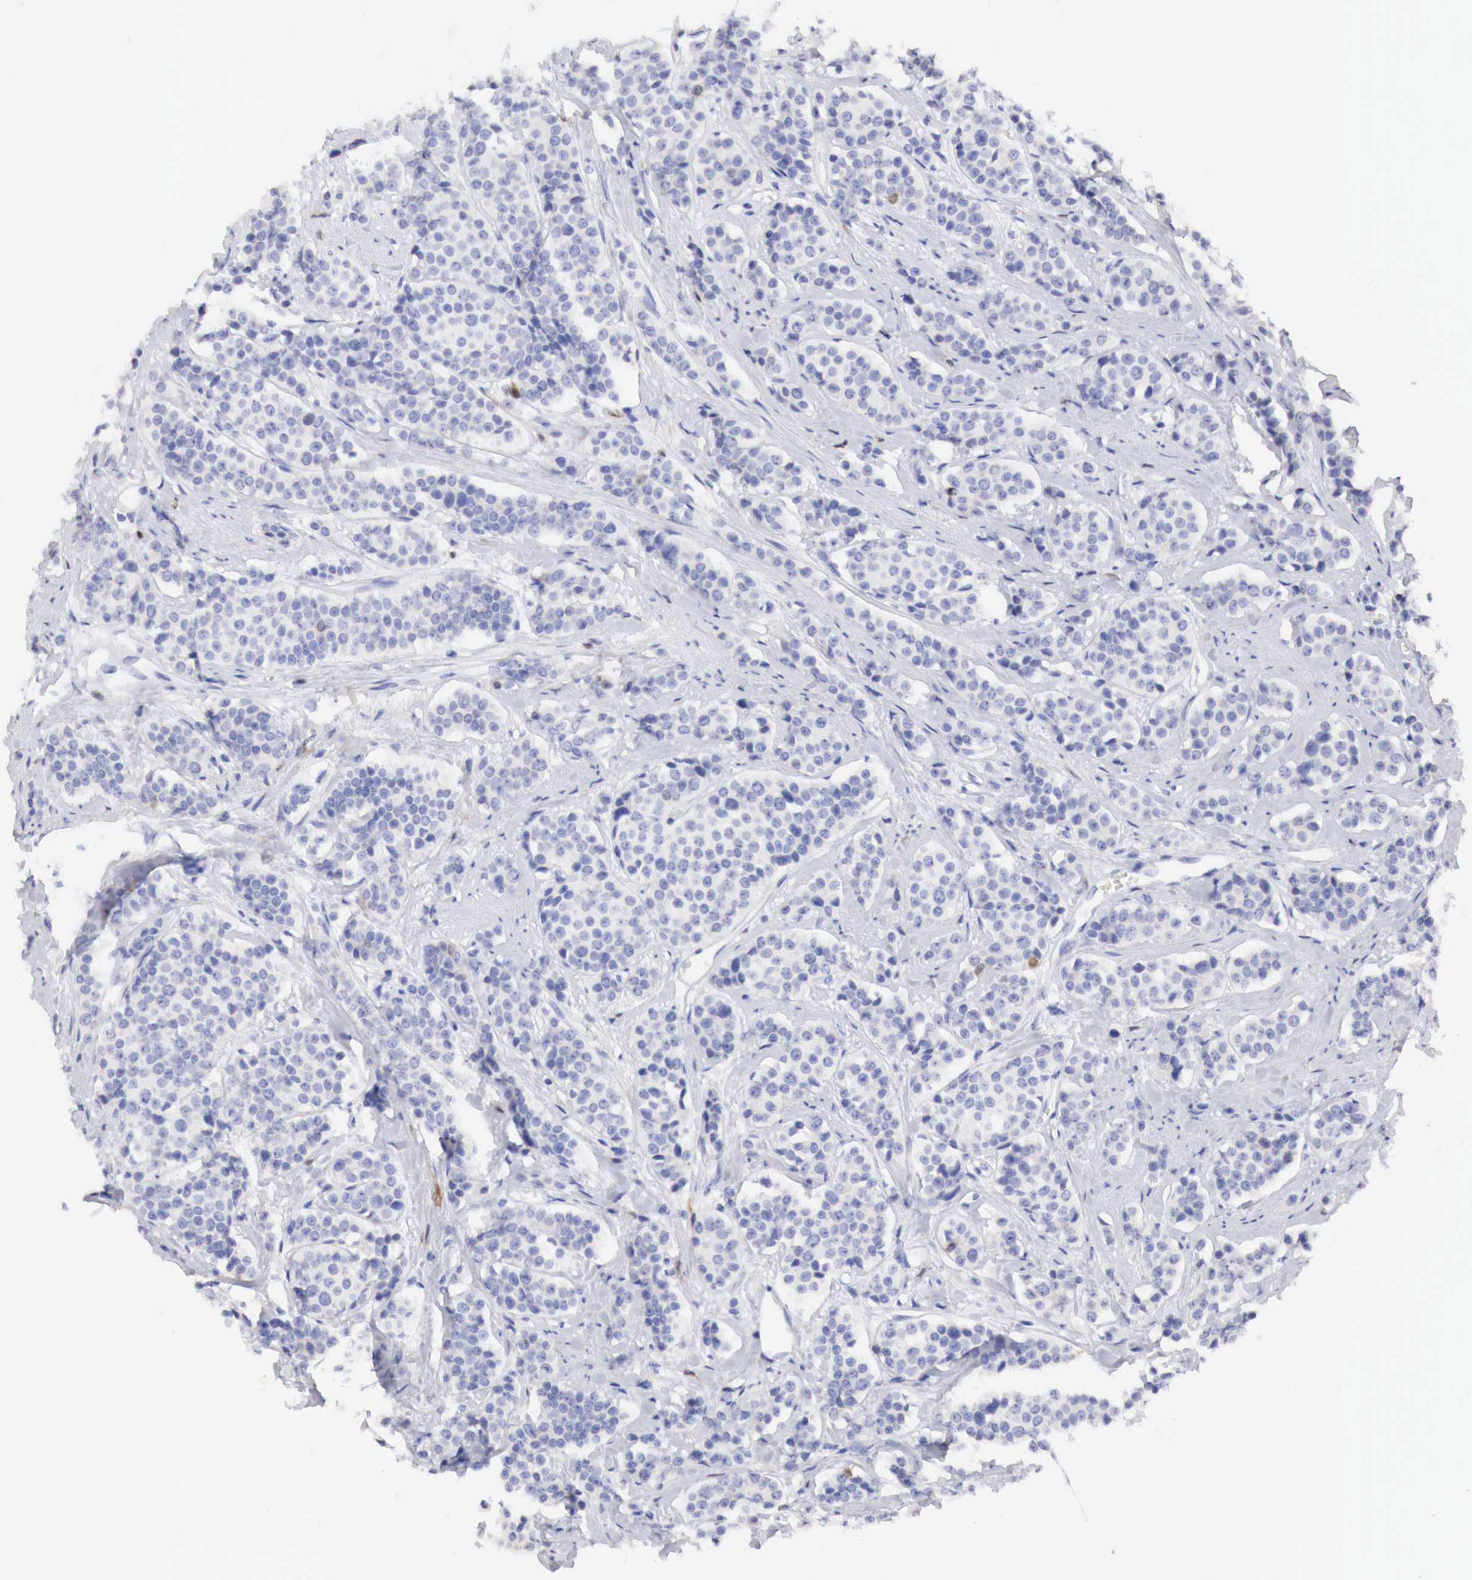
{"staining": {"intensity": "negative", "quantity": "none", "location": "none"}, "tissue": "carcinoid", "cell_type": "Tumor cells", "image_type": "cancer", "snomed": [{"axis": "morphology", "description": "Carcinoid, malignant, NOS"}, {"axis": "topography", "description": "Small intestine"}], "caption": "There is no significant staining in tumor cells of malignant carcinoid.", "gene": "CDKN2A", "patient": {"sex": "male", "age": 60}}